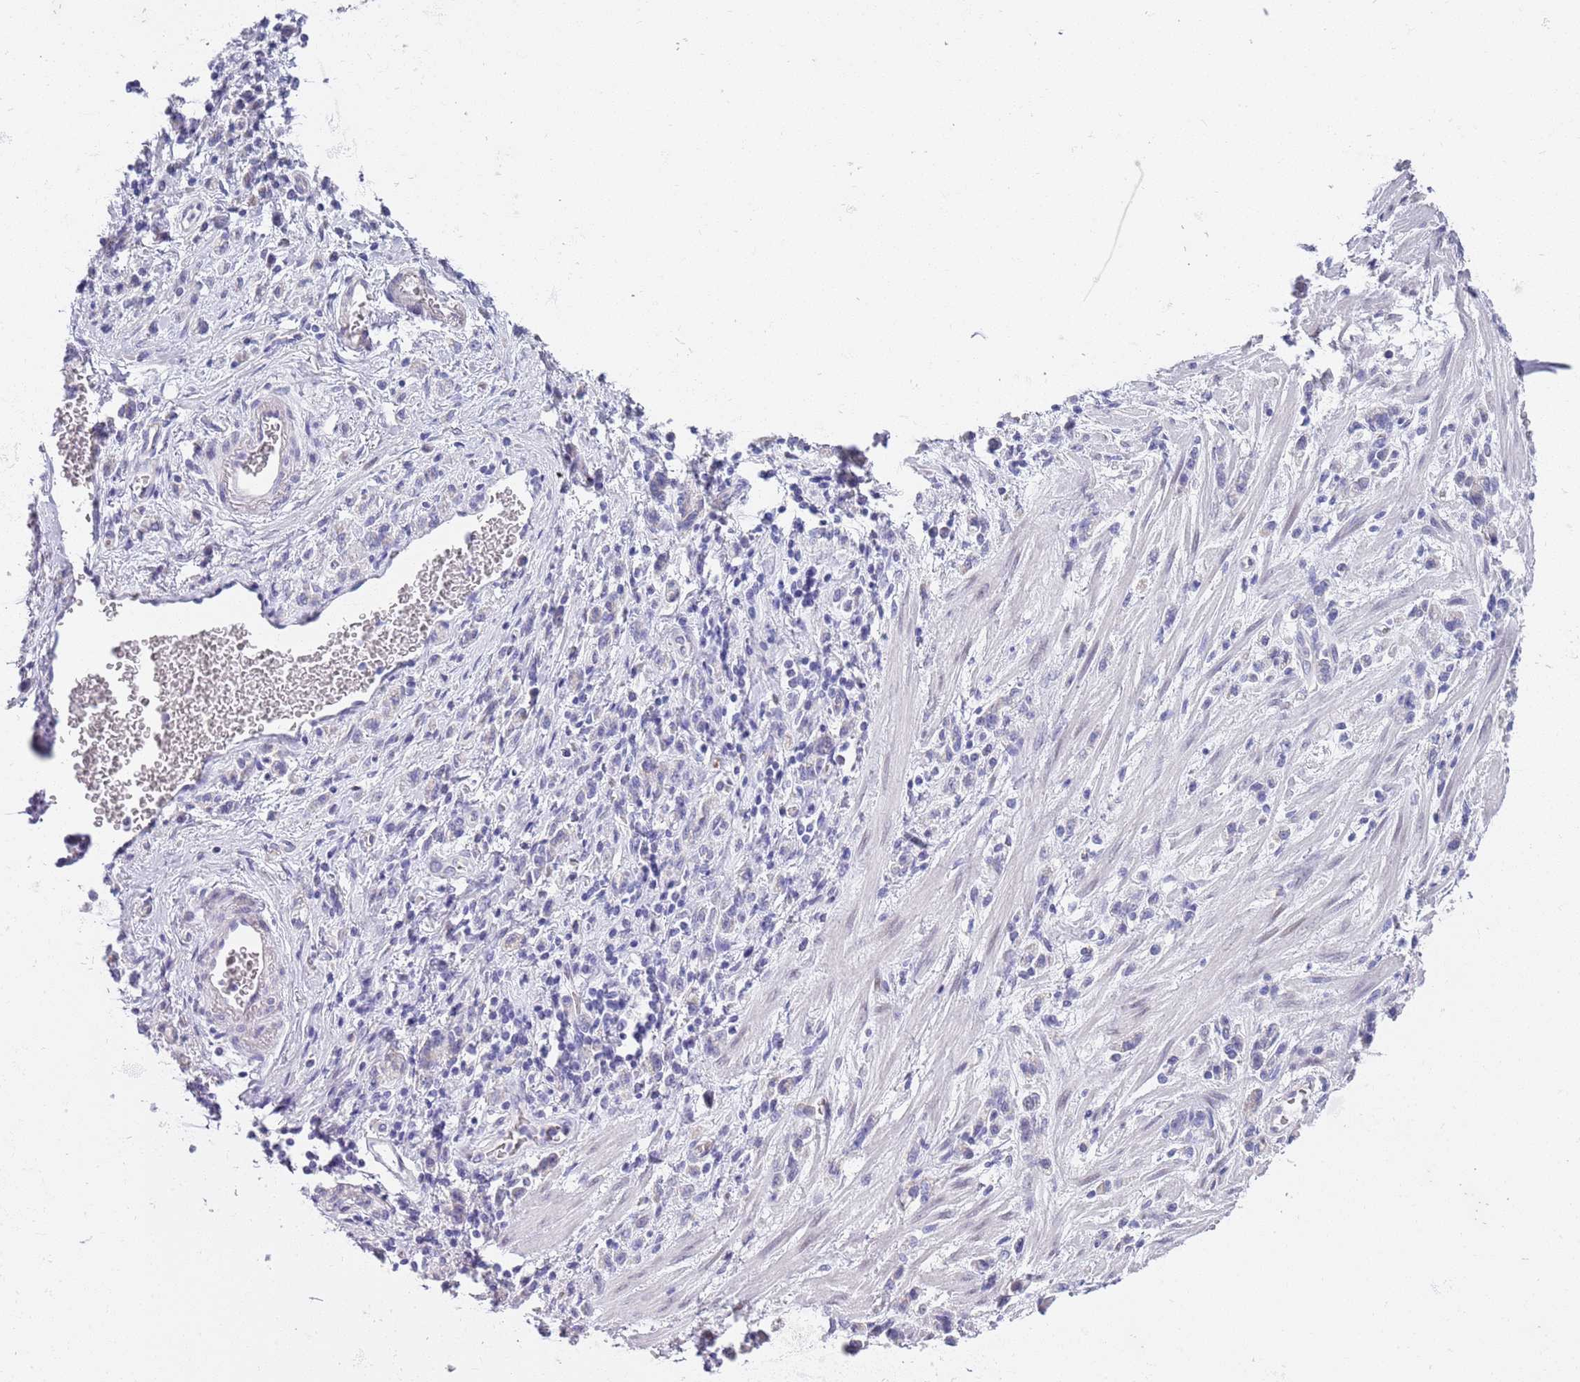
{"staining": {"intensity": "negative", "quantity": "none", "location": "none"}, "tissue": "stomach cancer", "cell_type": "Tumor cells", "image_type": "cancer", "snomed": [{"axis": "morphology", "description": "Adenocarcinoma, NOS"}, {"axis": "topography", "description": "Stomach"}], "caption": "This is an immunohistochemistry micrograph of human stomach cancer. There is no positivity in tumor cells.", "gene": "BRMS1L", "patient": {"sex": "male", "age": 77}}